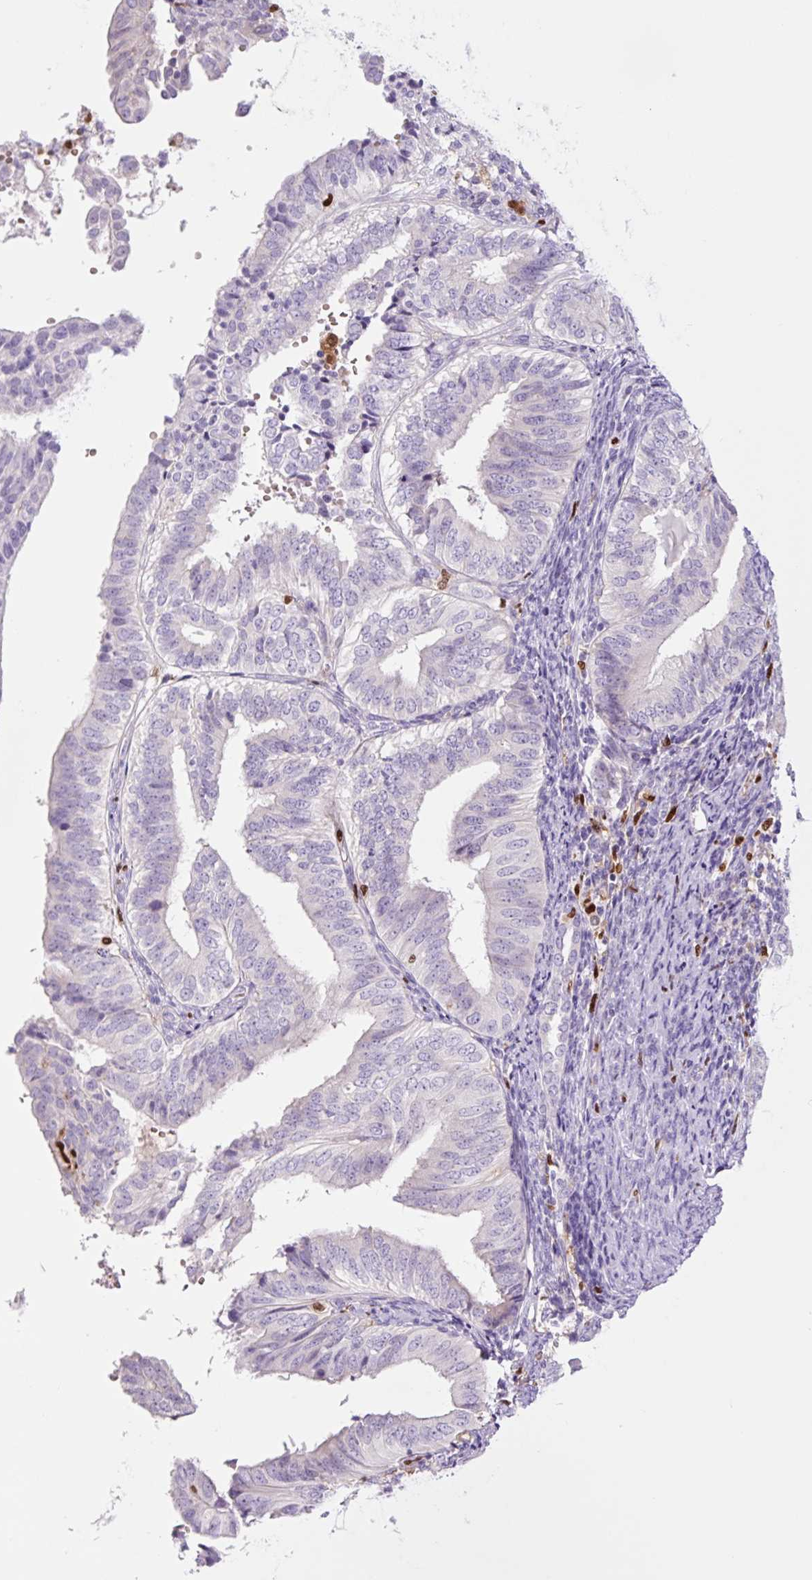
{"staining": {"intensity": "negative", "quantity": "none", "location": "none"}, "tissue": "endometrial cancer", "cell_type": "Tumor cells", "image_type": "cancer", "snomed": [{"axis": "morphology", "description": "Adenocarcinoma, NOS"}, {"axis": "topography", "description": "Endometrium"}], "caption": "Tumor cells show no significant positivity in adenocarcinoma (endometrial).", "gene": "SPI1", "patient": {"sex": "female", "age": 58}}